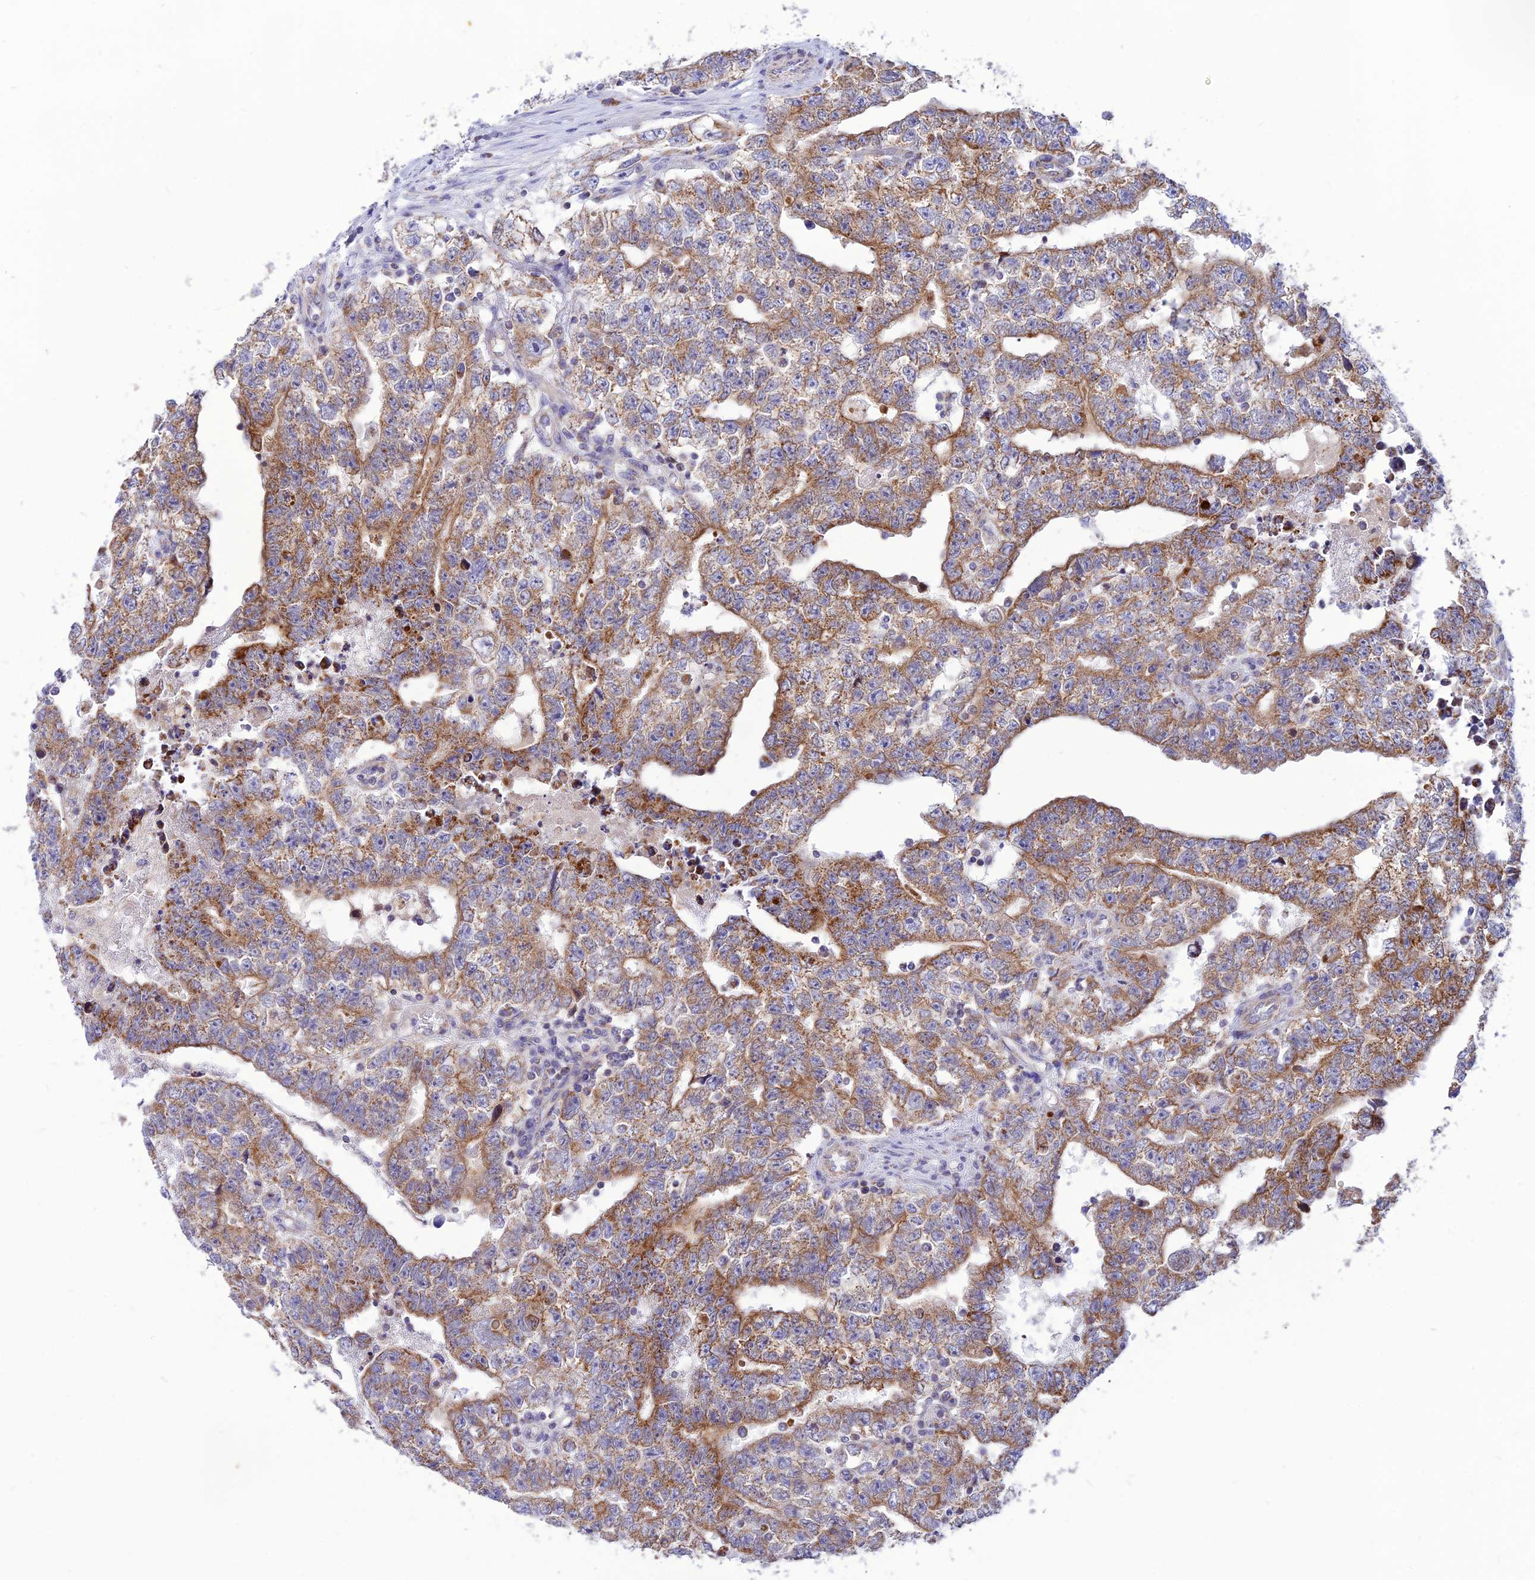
{"staining": {"intensity": "moderate", "quantity": ">75%", "location": "cytoplasmic/membranous"}, "tissue": "testis cancer", "cell_type": "Tumor cells", "image_type": "cancer", "snomed": [{"axis": "morphology", "description": "Carcinoma, Embryonal, NOS"}, {"axis": "topography", "description": "Testis"}], "caption": "Protein expression by immunohistochemistry (IHC) displays moderate cytoplasmic/membranous expression in approximately >75% of tumor cells in testis embryonal carcinoma.", "gene": "ECI1", "patient": {"sex": "male", "age": 25}}